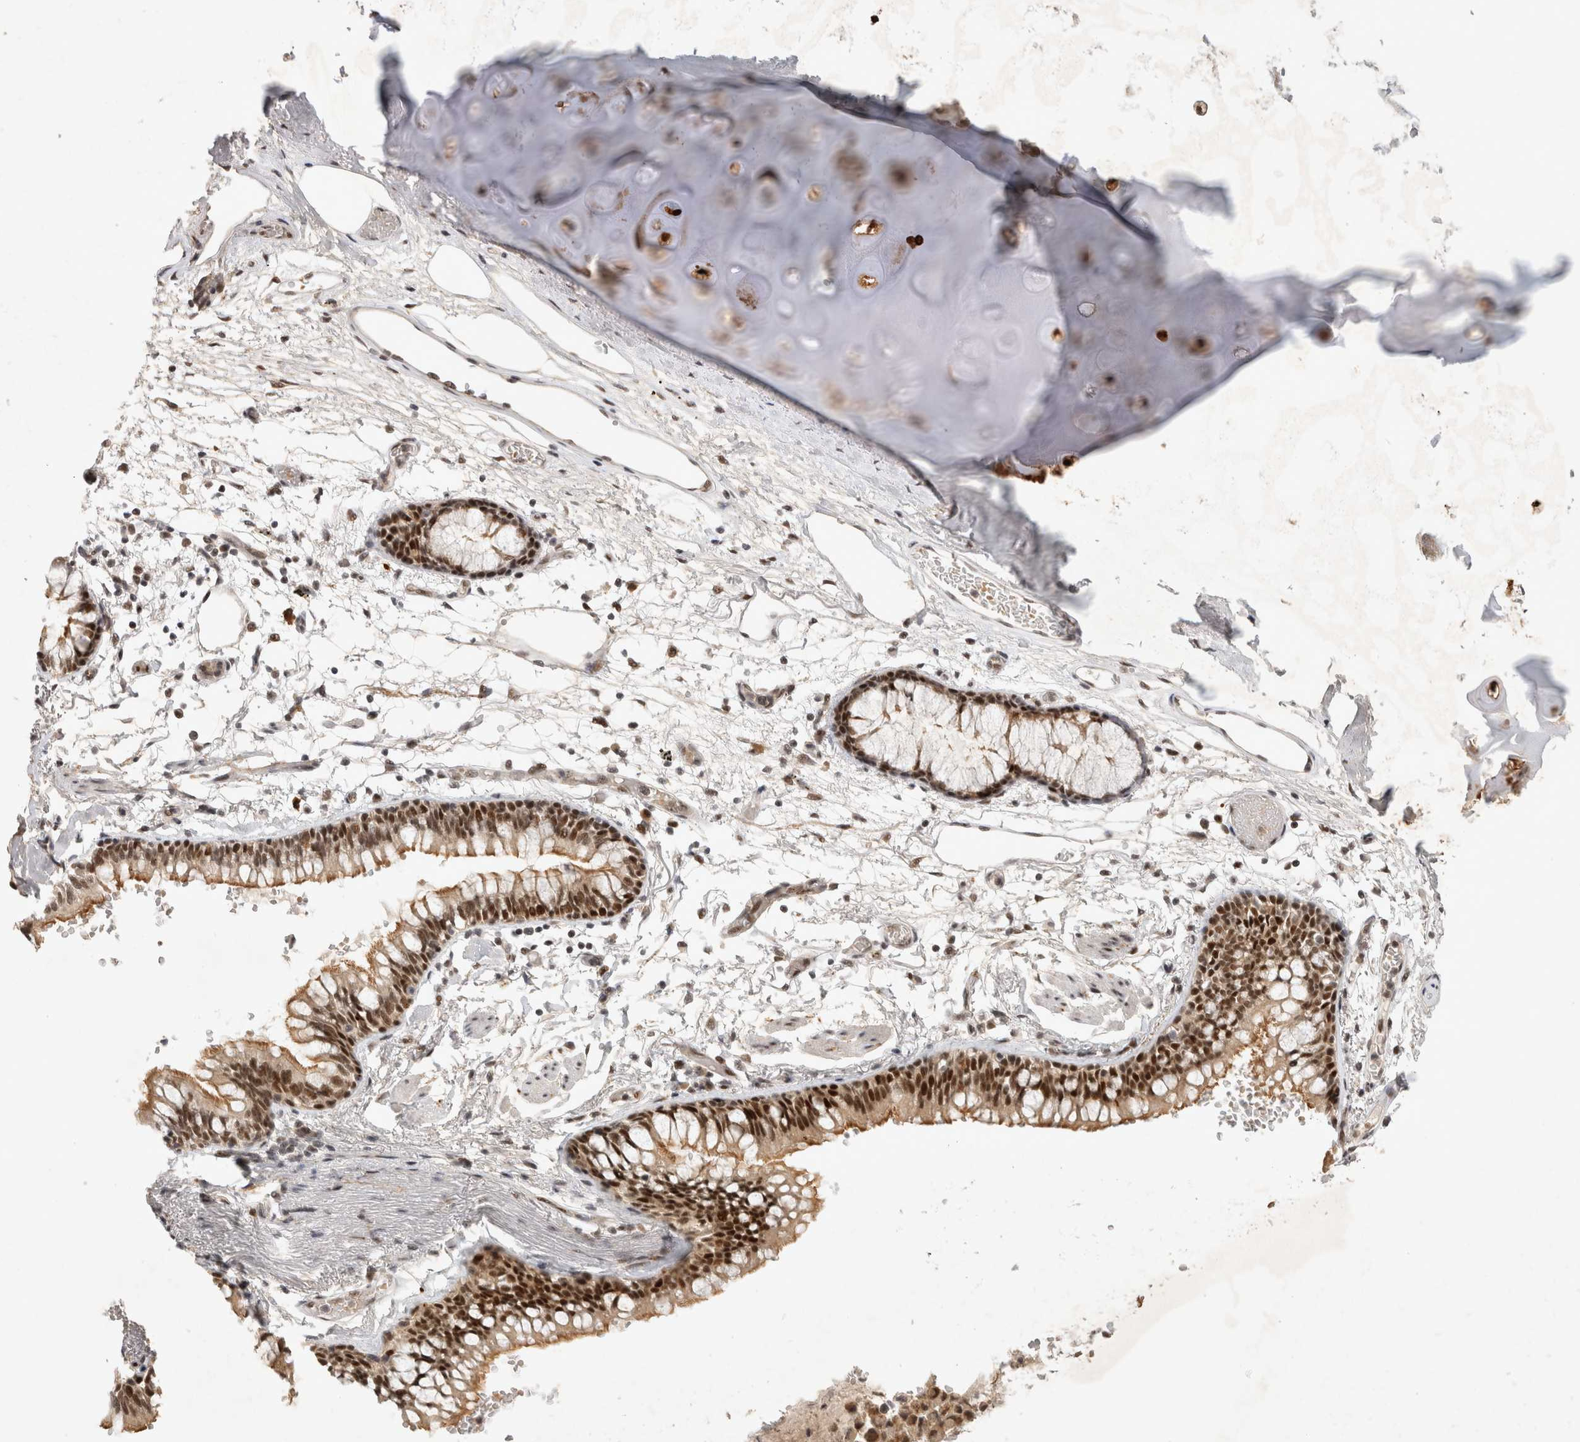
{"staining": {"intensity": "moderate", "quantity": "25%-75%", "location": "nuclear"}, "tissue": "adipose tissue", "cell_type": "Adipocytes", "image_type": "normal", "snomed": [{"axis": "morphology", "description": "Normal tissue, NOS"}, {"axis": "topography", "description": "Cartilage tissue"}, {"axis": "topography", "description": "Bronchus"}], "caption": "Immunohistochemistry of unremarkable human adipose tissue reveals medium levels of moderate nuclear positivity in about 25%-75% of adipocytes.", "gene": "HESX1", "patient": {"sex": "female", "age": 73}}